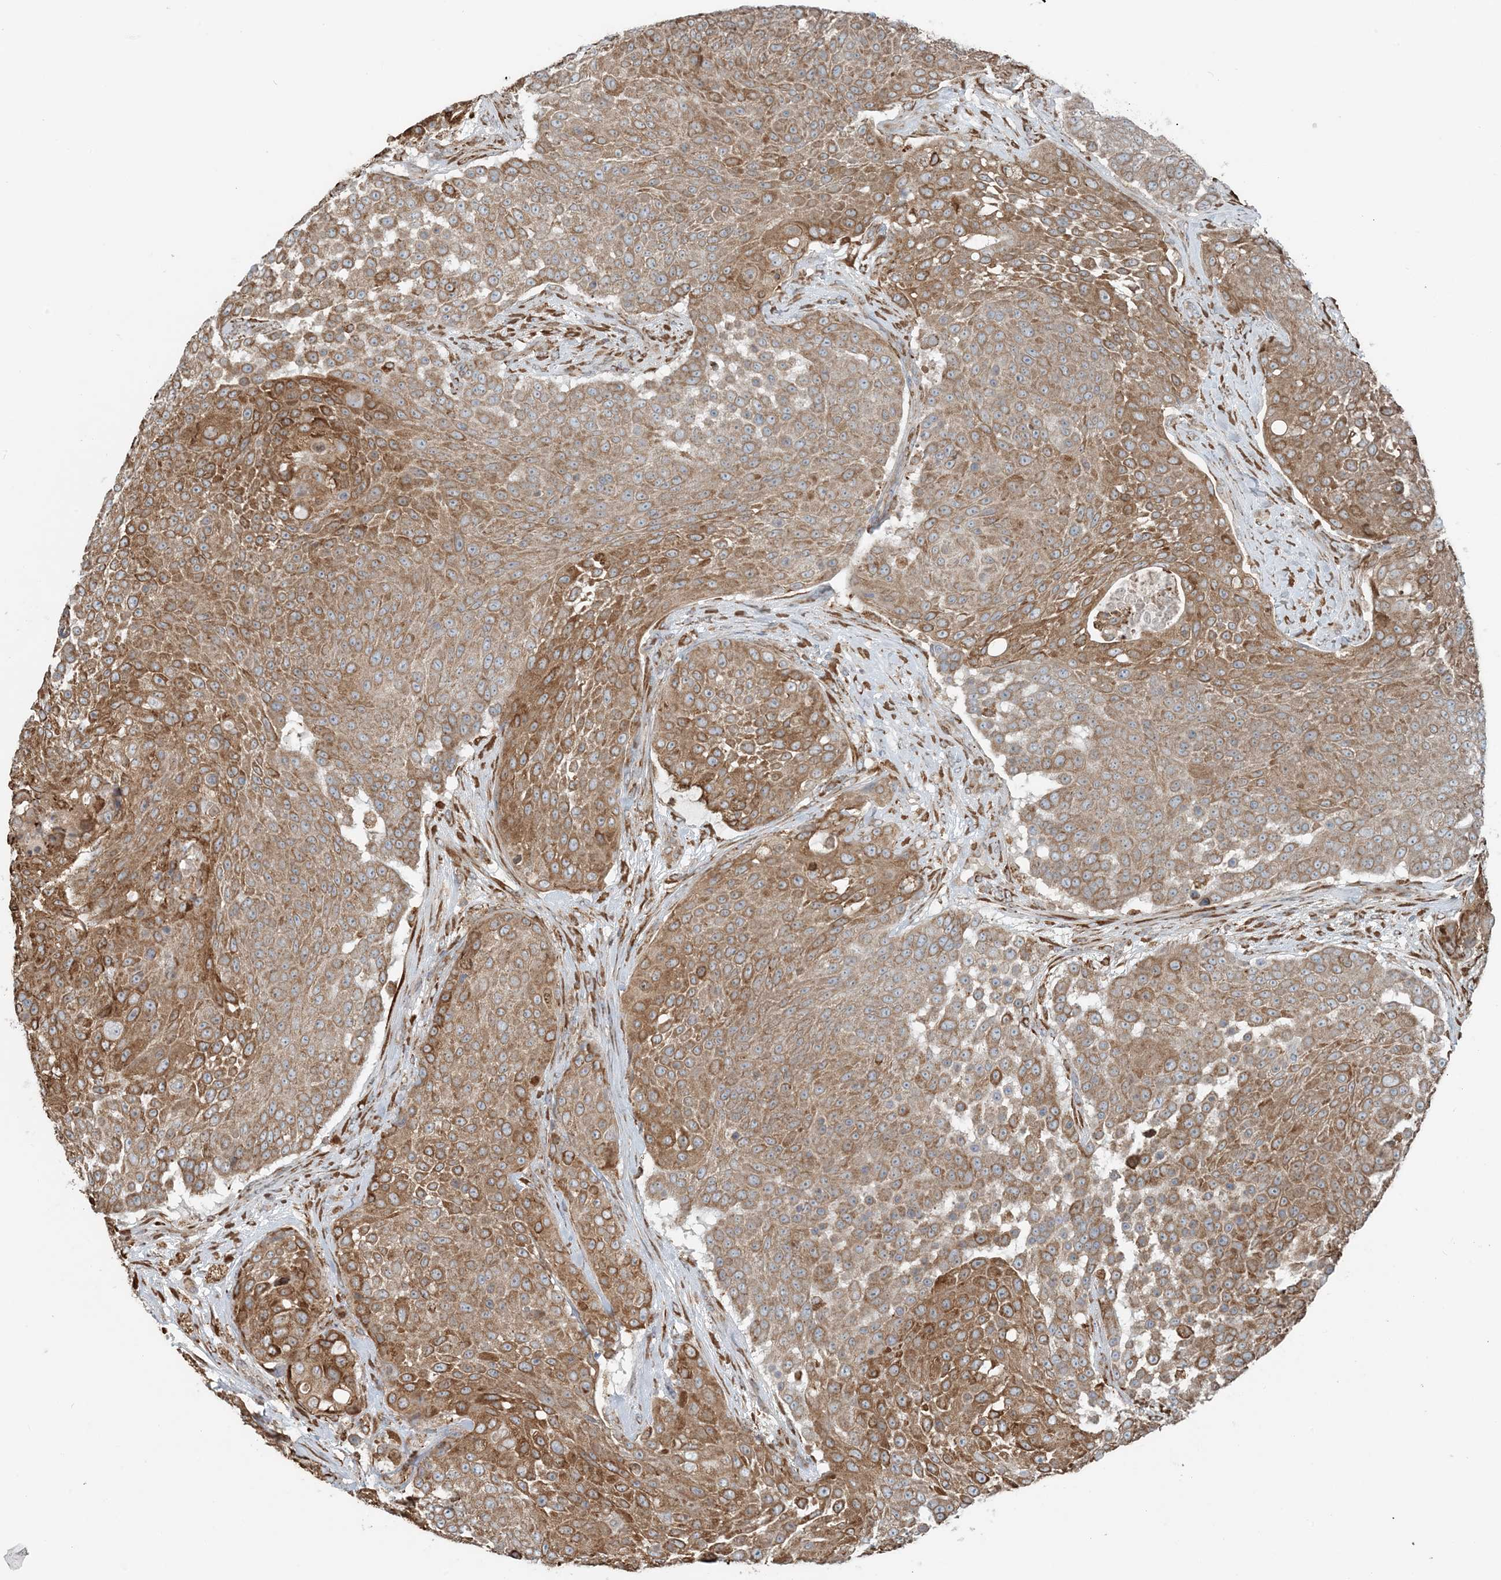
{"staining": {"intensity": "moderate", "quantity": ">75%", "location": "cytoplasmic/membranous"}, "tissue": "urothelial cancer", "cell_type": "Tumor cells", "image_type": "cancer", "snomed": [{"axis": "morphology", "description": "Urothelial carcinoma, High grade"}, {"axis": "topography", "description": "Urinary bladder"}], "caption": "This is an image of immunohistochemistry staining of urothelial cancer, which shows moderate staining in the cytoplasmic/membranous of tumor cells.", "gene": "CERKL", "patient": {"sex": "female", "age": 63}}